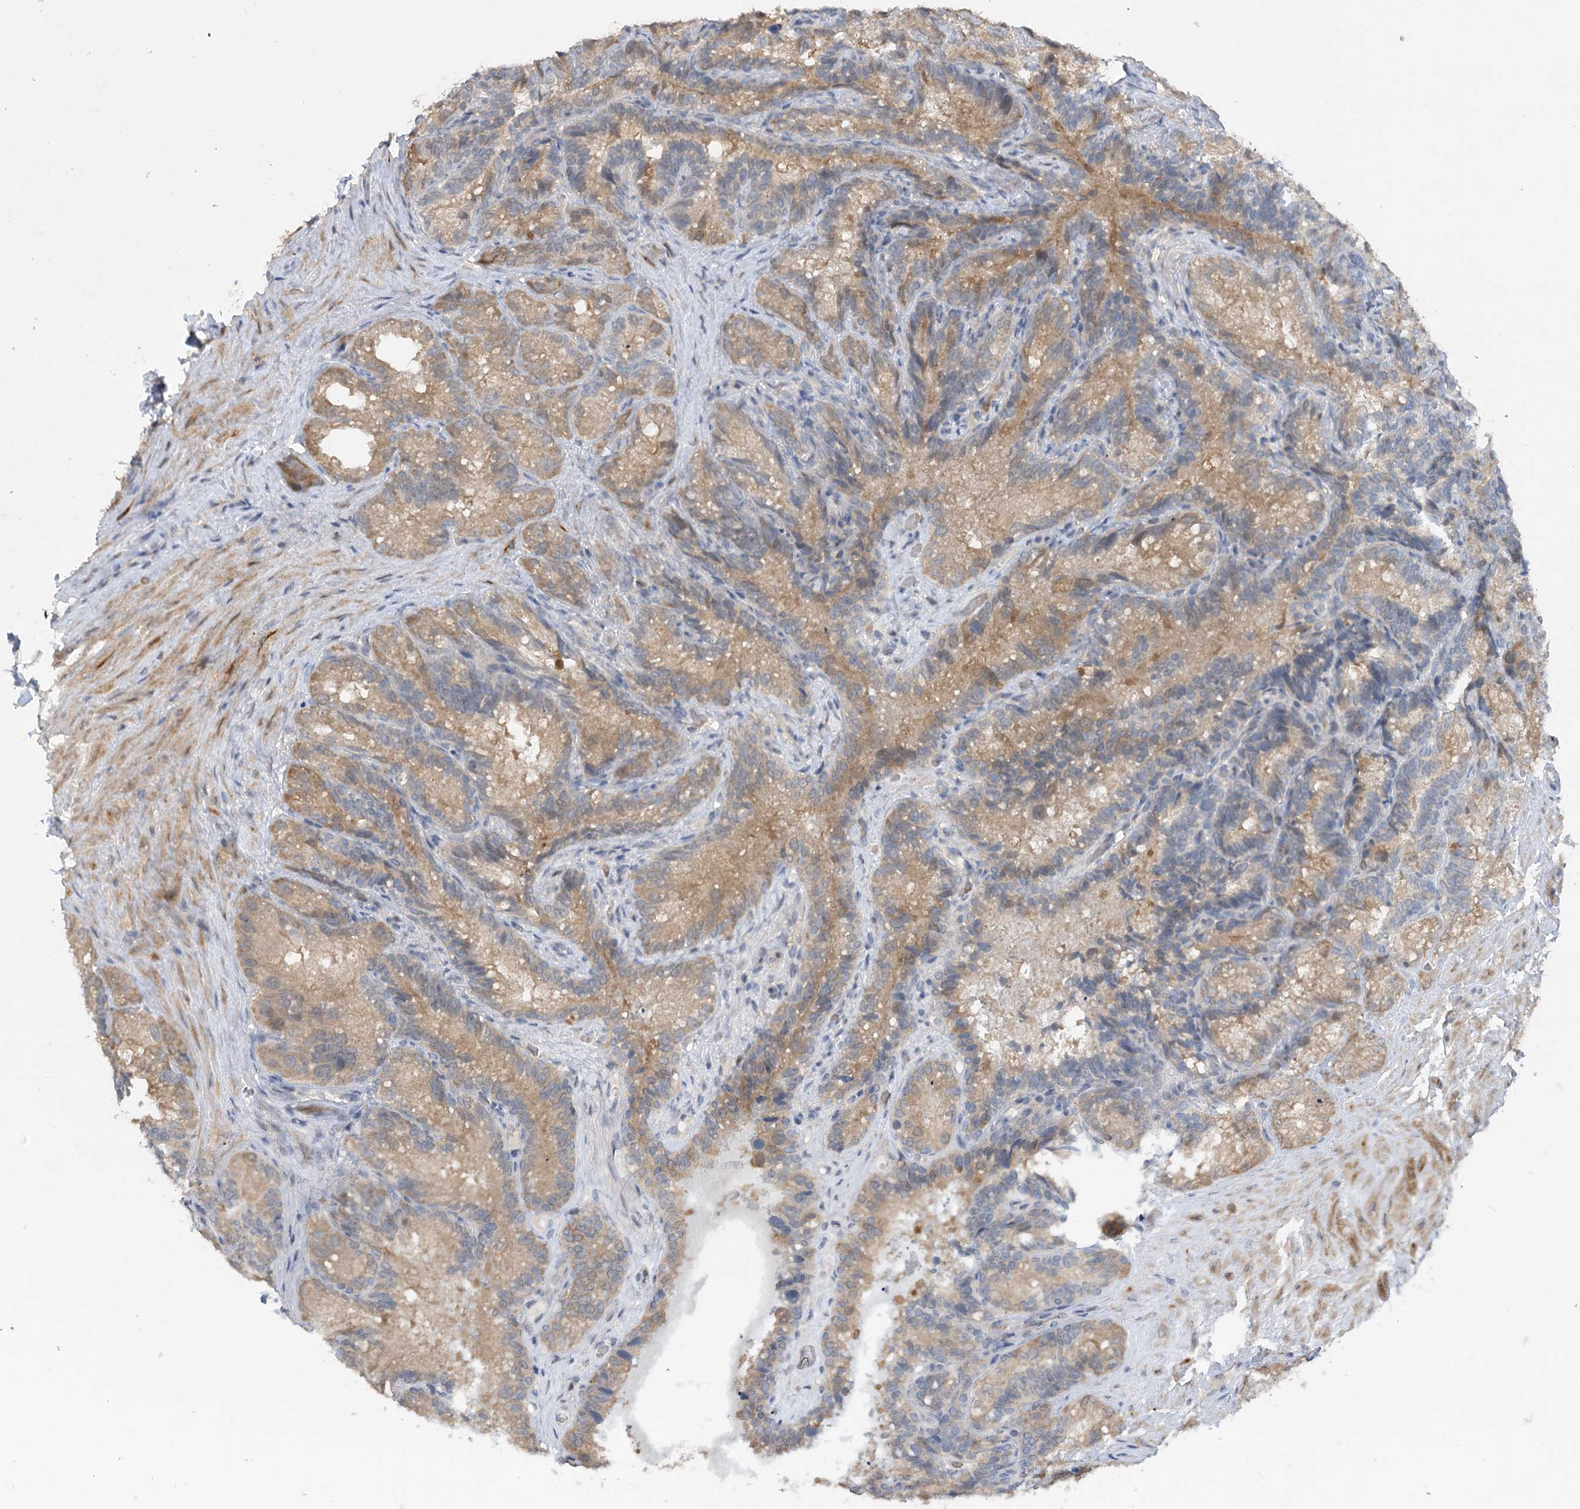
{"staining": {"intensity": "moderate", "quantity": ">75%", "location": "cytoplasmic/membranous"}, "tissue": "seminal vesicle", "cell_type": "Glandular cells", "image_type": "normal", "snomed": [{"axis": "morphology", "description": "Normal tissue, NOS"}, {"axis": "topography", "description": "Seminal veicle"}], "caption": "Seminal vesicle stained with DAB immunohistochemistry (IHC) exhibits medium levels of moderate cytoplasmic/membranous expression in about >75% of glandular cells.", "gene": "TRAF3IP1", "patient": {"sex": "male", "age": 60}}